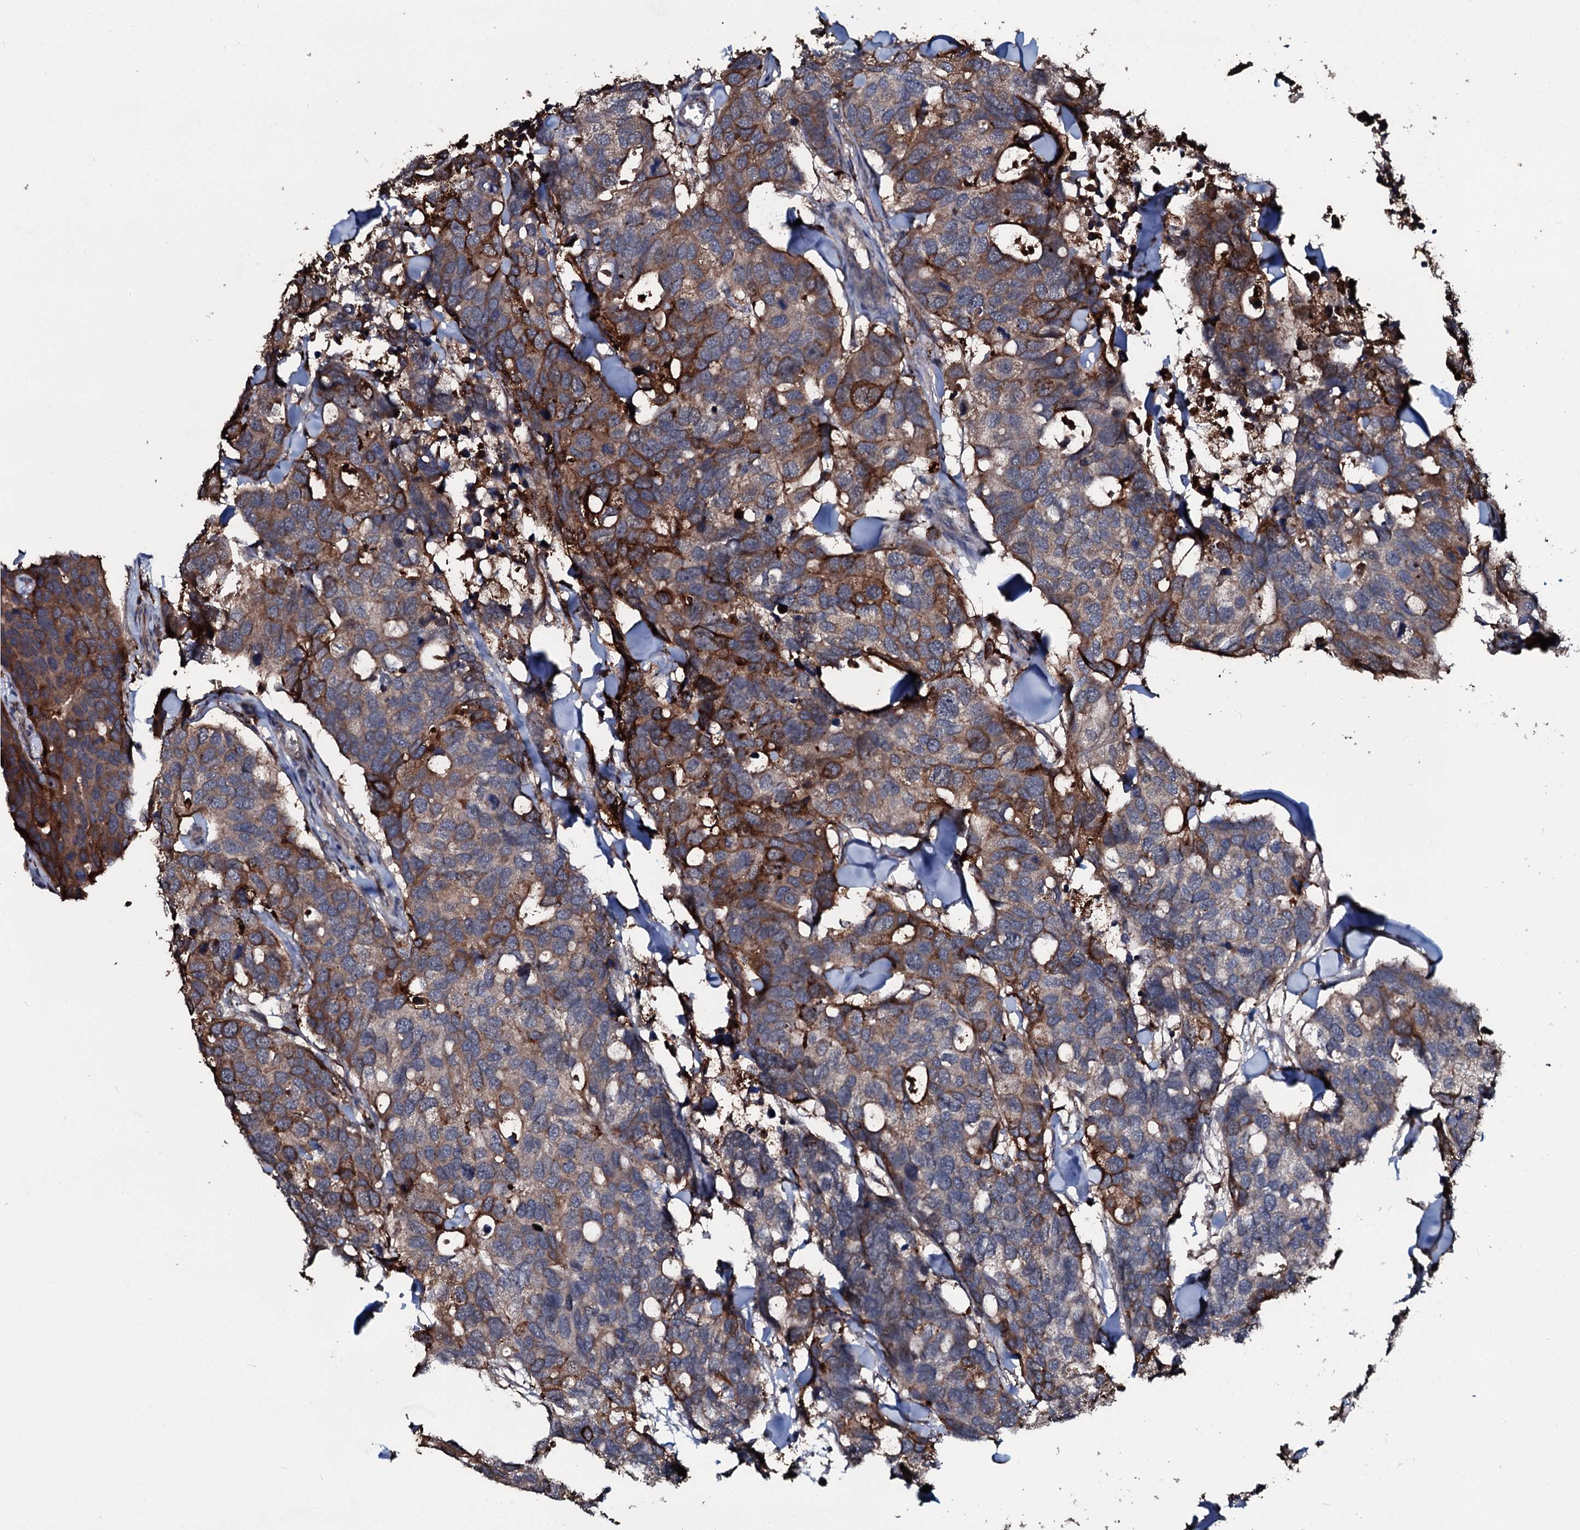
{"staining": {"intensity": "strong", "quantity": "<25%", "location": "cytoplasmic/membranous"}, "tissue": "breast cancer", "cell_type": "Tumor cells", "image_type": "cancer", "snomed": [{"axis": "morphology", "description": "Duct carcinoma"}, {"axis": "topography", "description": "Breast"}], "caption": "Brown immunohistochemical staining in human intraductal carcinoma (breast) exhibits strong cytoplasmic/membranous expression in approximately <25% of tumor cells.", "gene": "TPGS2", "patient": {"sex": "female", "age": 83}}